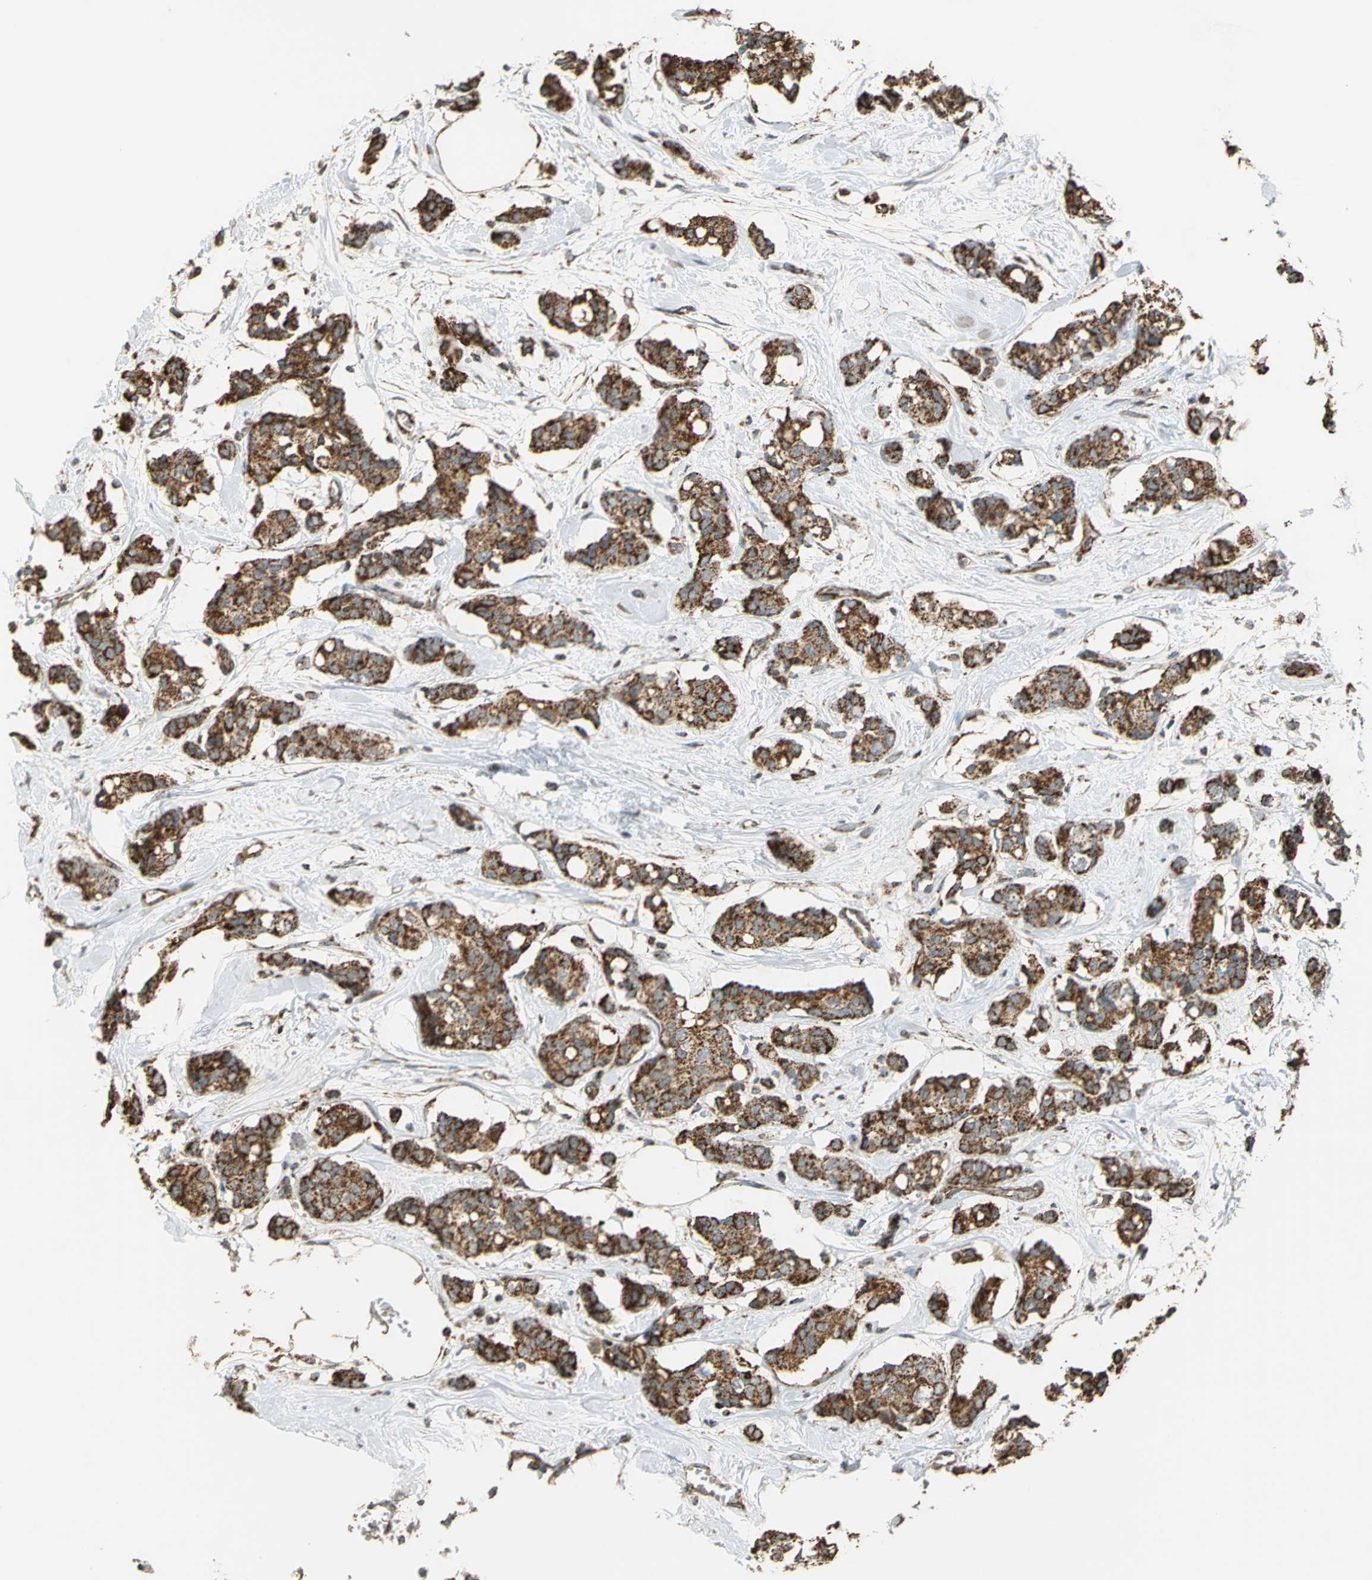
{"staining": {"intensity": "strong", "quantity": ">75%", "location": "cytoplasmic/membranous"}, "tissue": "breast cancer", "cell_type": "Tumor cells", "image_type": "cancer", "snomed": [{"axis": "morphology", "description": "Duct carcinoma"}, {"axis": "topography", "description": "Breast"}], "caption": "A photomicrograph of human breast invasive ductal carcinoma stained for a protein displays strong cytoplasmic/membranous brown staining in tumor cells.", "gene": "MRPS22", "patient": {"sex": "female", "age": 84}}